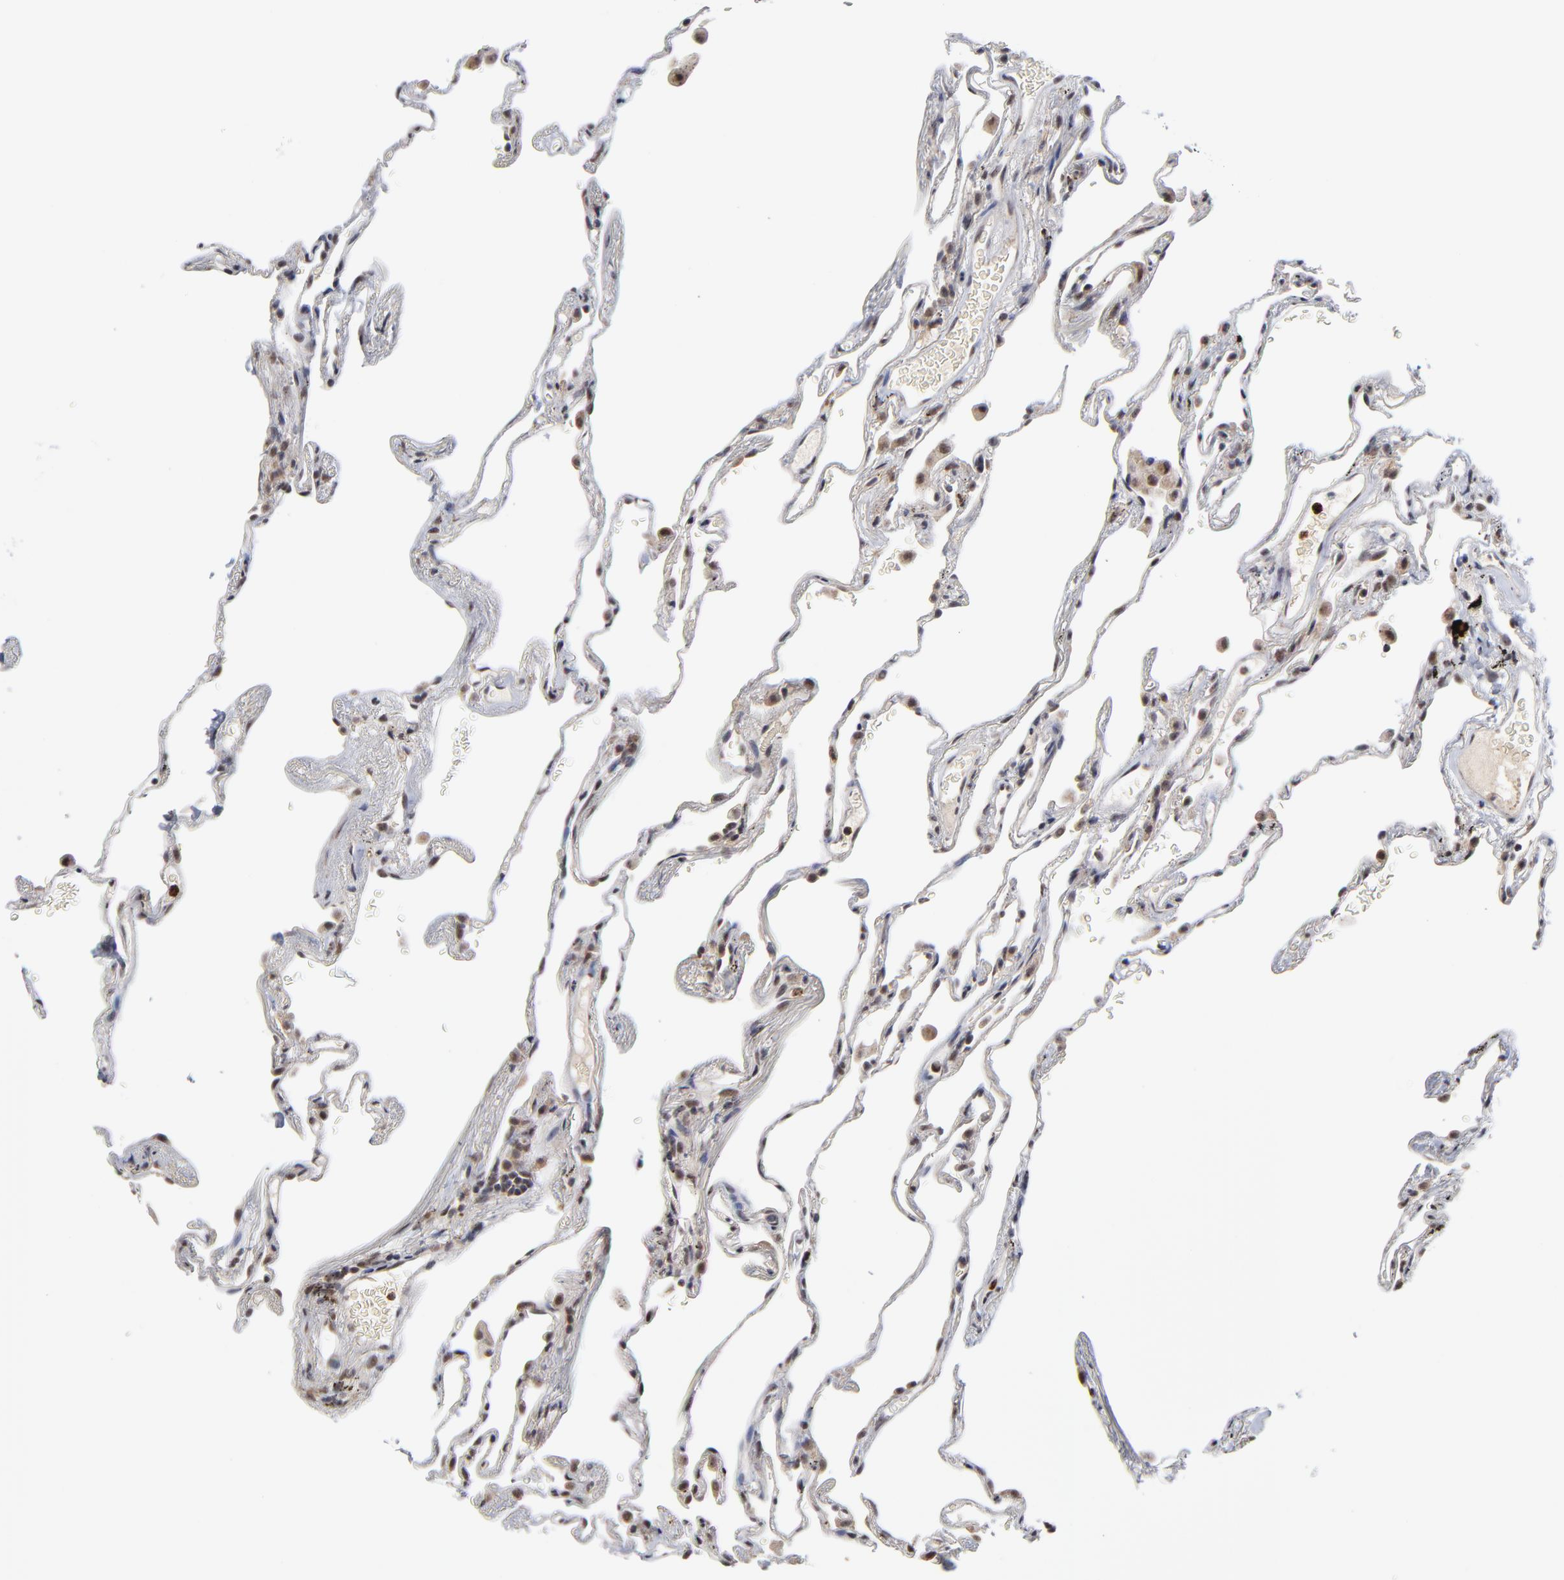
{"staining": {"intensity": "negative", "quantity": "none", "location": "none"}, "tissue": "lung", "cell_type": "Alveolar cells", "image_type": "normal", "snomed": [{"axis": "morphology", "description": "Normal tissue, NOS"}, {"axis": "morphology", "description": "Inflammation, NOS"}, {"axis": "topography", "description": "Lung"}], "caption": "Lung was stained to show a protein in brown. There is no significant expression in alveolar cells. (Stains: DAB IHC with hematoxylin counter stain, Microscopy: brightfield microscopy at high magnification).", "gene": "ZNF419", "patient": {"sex": "male", "age": 69}}